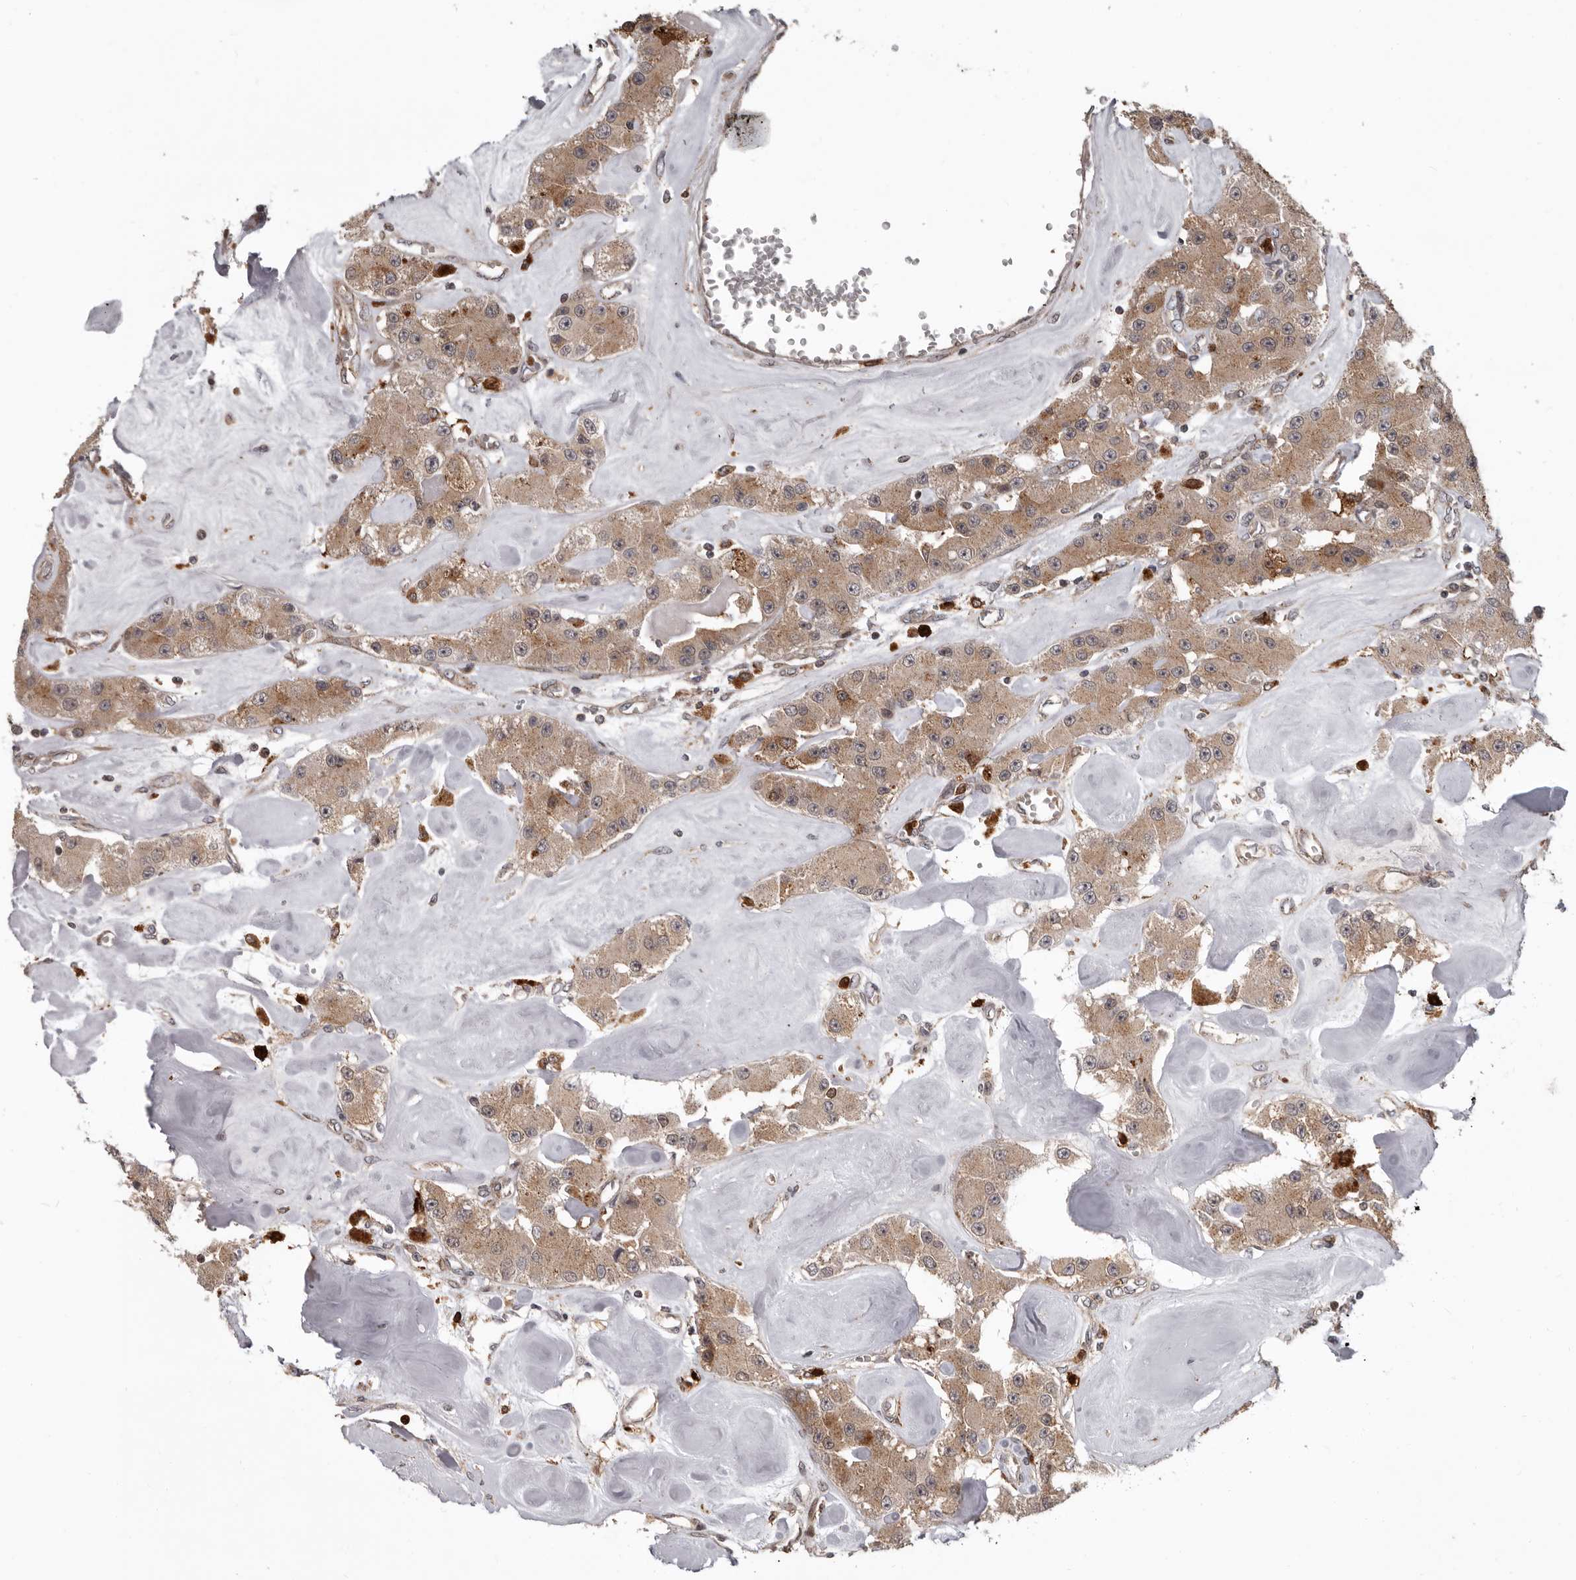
{"staining": {"intensity": "moderate", "quantity": ">75%", "location": "cytoplasmic/membranous"}, "tissue": "carcinoid", "cell_type": "Tumor cells", "image_type": "cancer", "snomed": [{"axis": "morphology", "description": "Carcinoid, malignant, NOS"}, {"axis": "topography", "description": "Pancreas"}], "caption": "Tumor cells display medium levels of moderate cytoplasmic/membranous positivity in about >75% of cells in human carcinoid.", "gene": "FGFR4", "patient": {"sex": "male", "age": 41}}